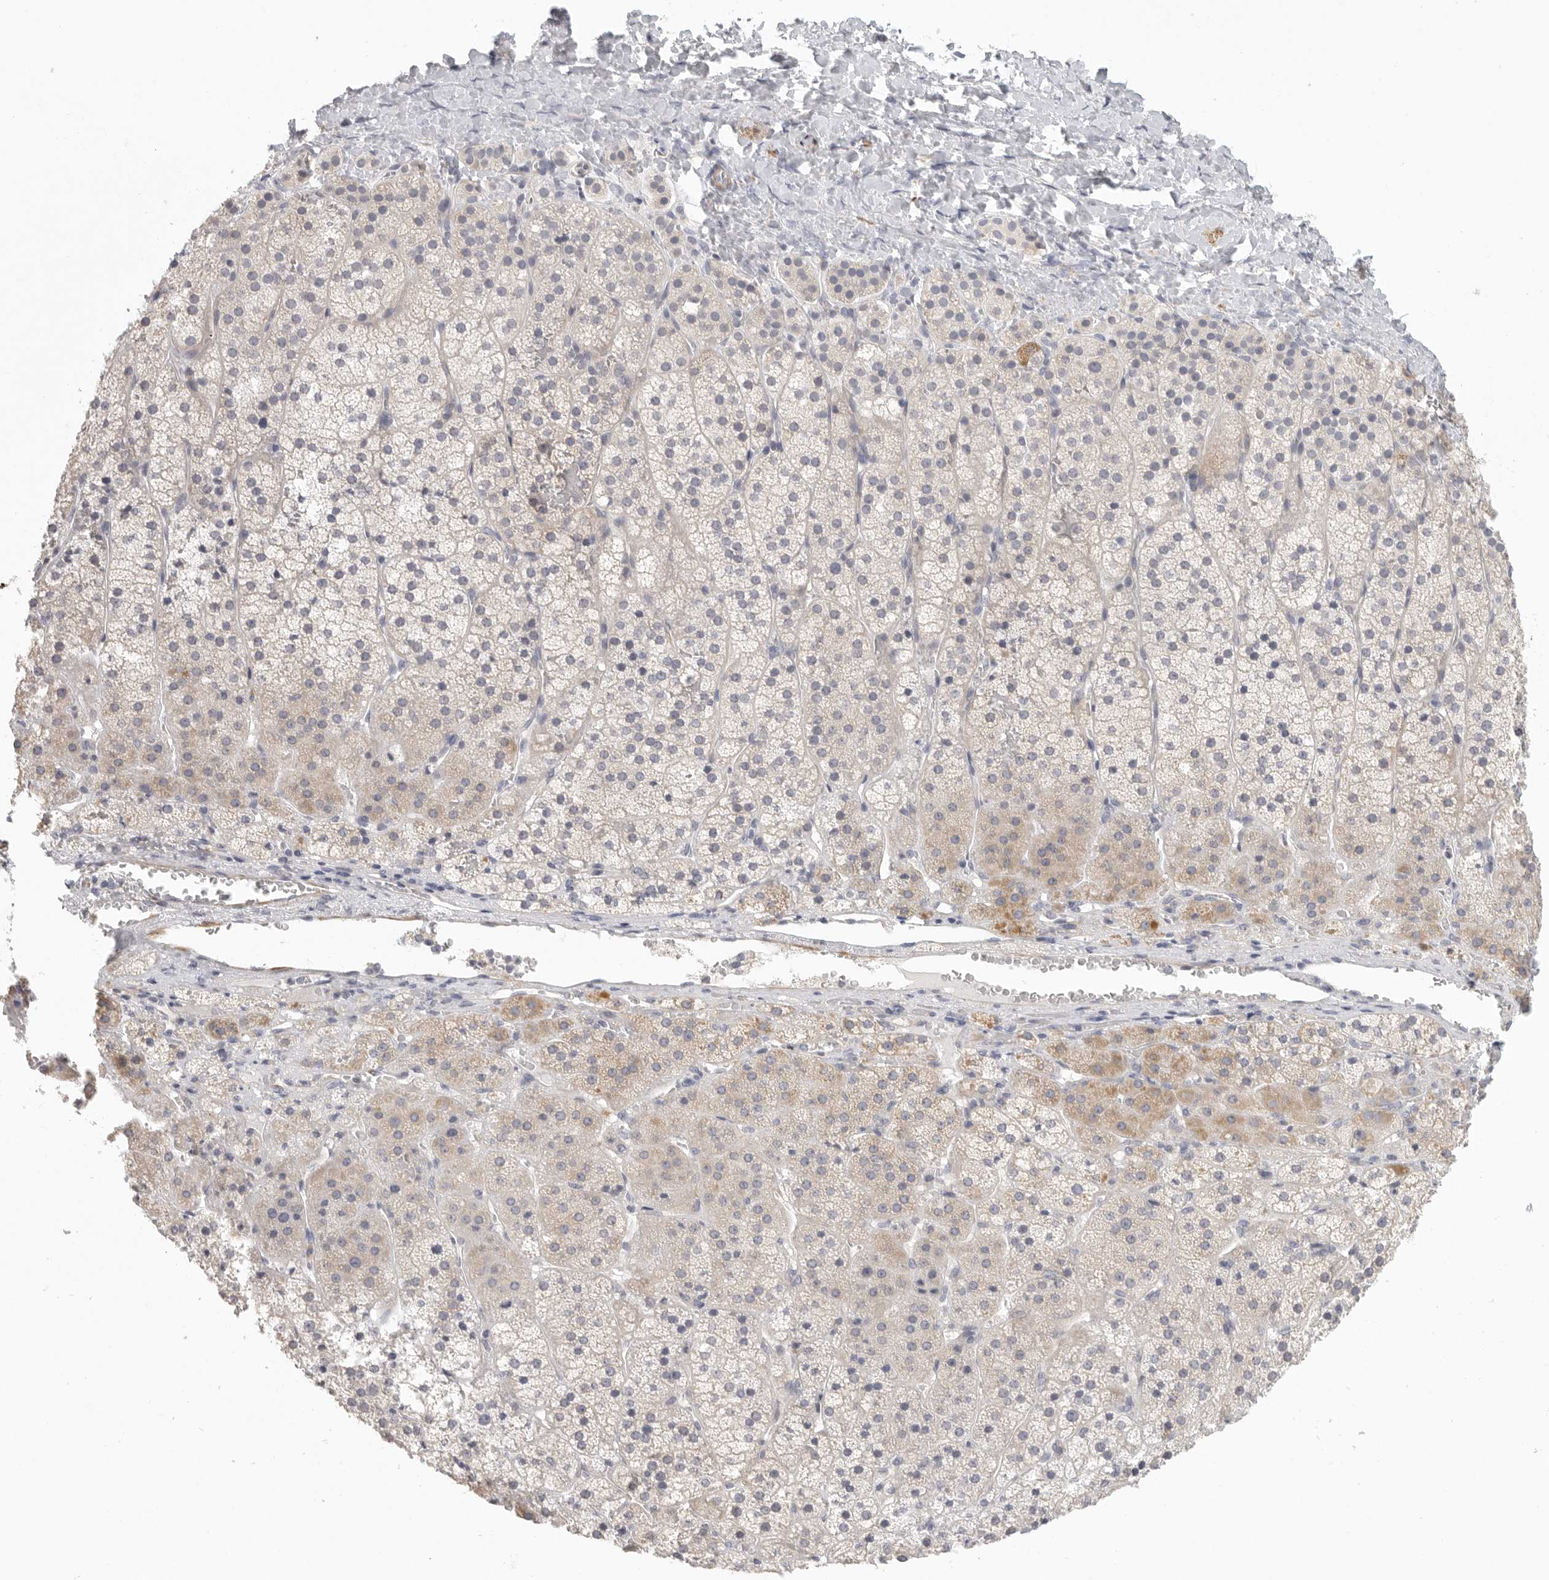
{"staining": {"intensity": "weak", "quantity": "25%-75%", "location": "cytoplasmic/membranous"}, "tissue": "adrenal gland", "cell_type": "Glandular cells", "image_type": "normal", "snomed": [{"axis": "morphology", "description": "Normal tissue, NOS"}, {"axis": "topography", "description": "Adrenal gland"}], "caption": "About 25%-75% of glandular cells in normal human adrenal gland show weak cytoplasmic/membranous protein positivity as visualized by brown immunohistochemical staining.", "gene": "STAB2", "patient": {"sex": "female", "age": 44}}